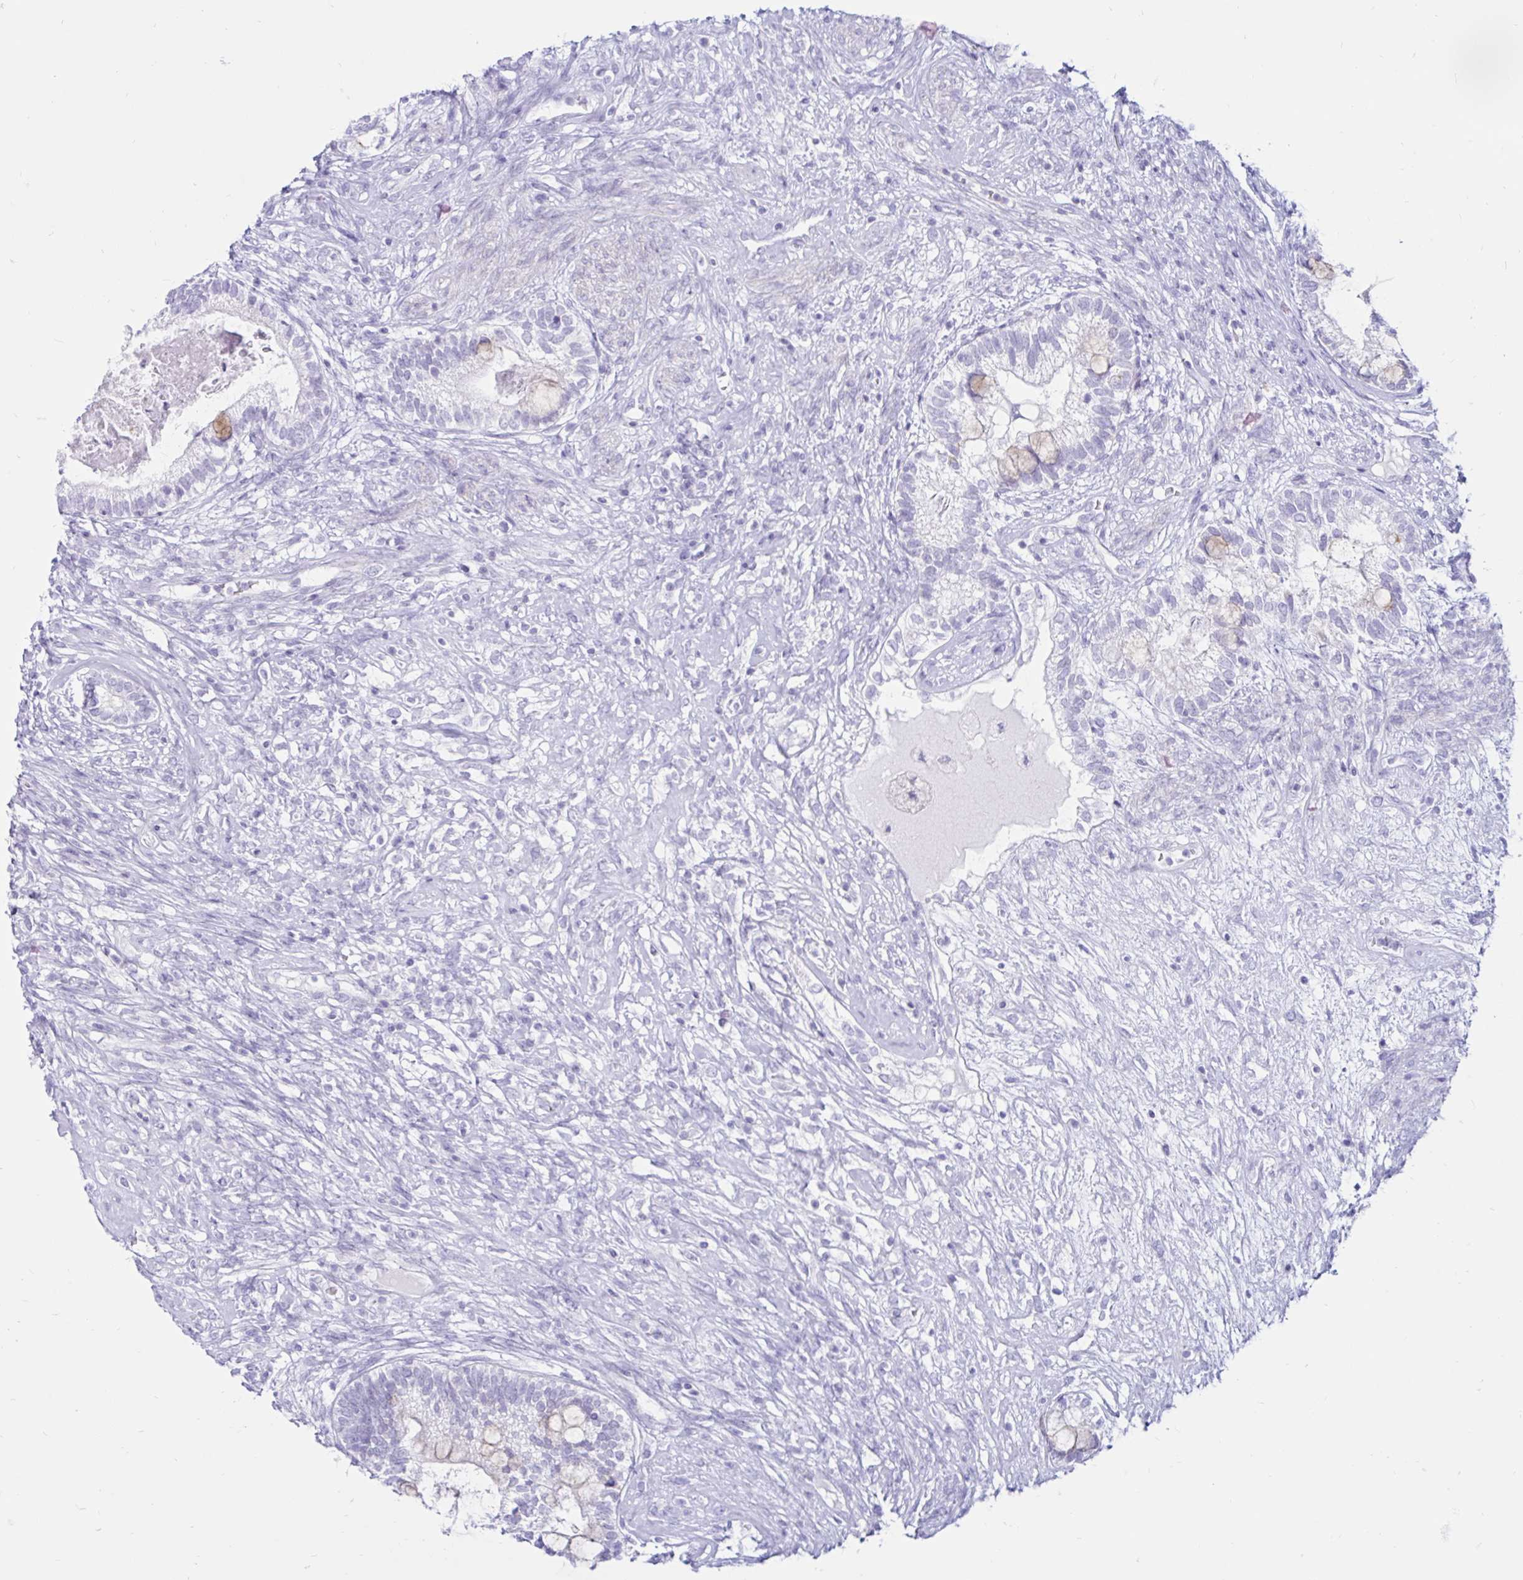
{"staining": {"intensity": "negative", "quantity": "none", "location": "none"}, "tissue": "testis cancer", "cell_type": "Tumor cells", "image_type": "cancer", "snomed": [{"axis": "morphology", "description": "Seminoma, NOS"}, {"axis": "morphology", "description": "Carcinoma, Embryonal, NOS"}, {"axis": "topography", "description": "Testis"}], "caption": "Immunohistochemistry of seminoma (testis) shows no staining in tumor cells.", "gene": "BEST1", "patient": {"sex": "male", "age": 41}}